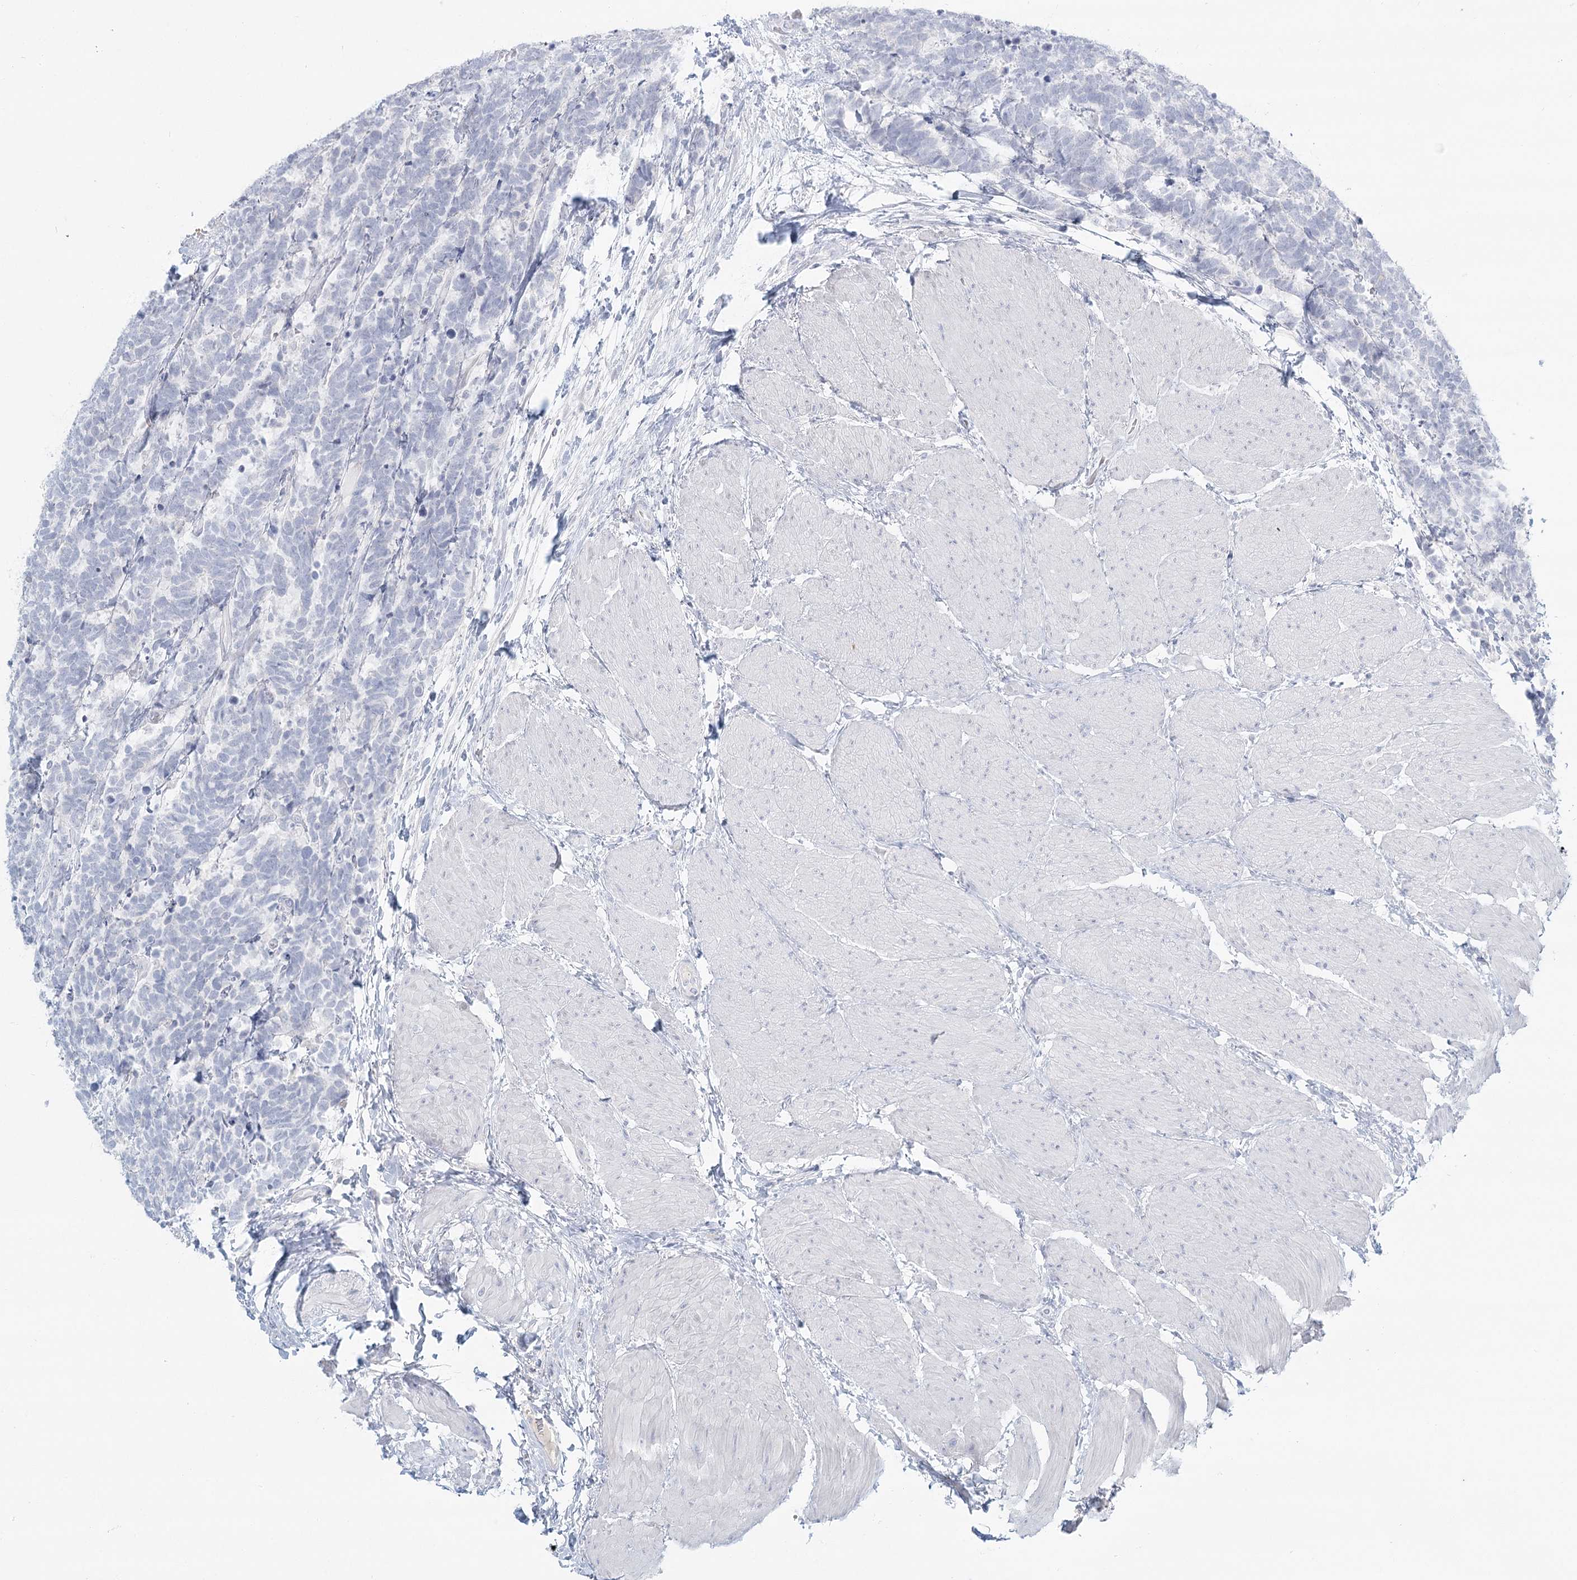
{"staining": {"intensity": "negative", "quantity": "none", "location": "none"}, "tissue": "carcinoid", "cell_type": "Tumor cells", "image_type": "cancer", "snomed": [{"axis": "morphology", "description": "Carcinoma, NOS"}, {"axis": "morphology", "description": "Carcinoid, malignant, NOS"}, {"axis": "topography", "description": "Urinary bladder"}], "caption": "Tumor cells show no significant protein positivity in carcinoid (malignant). (Brightfield microscopy of DAB (3,3'-diaminobenzidine) immunohistochemistry (IHC) at high magnification).", "gene": "DMGDH", "patient": {"sex": "male", "age": 57}}